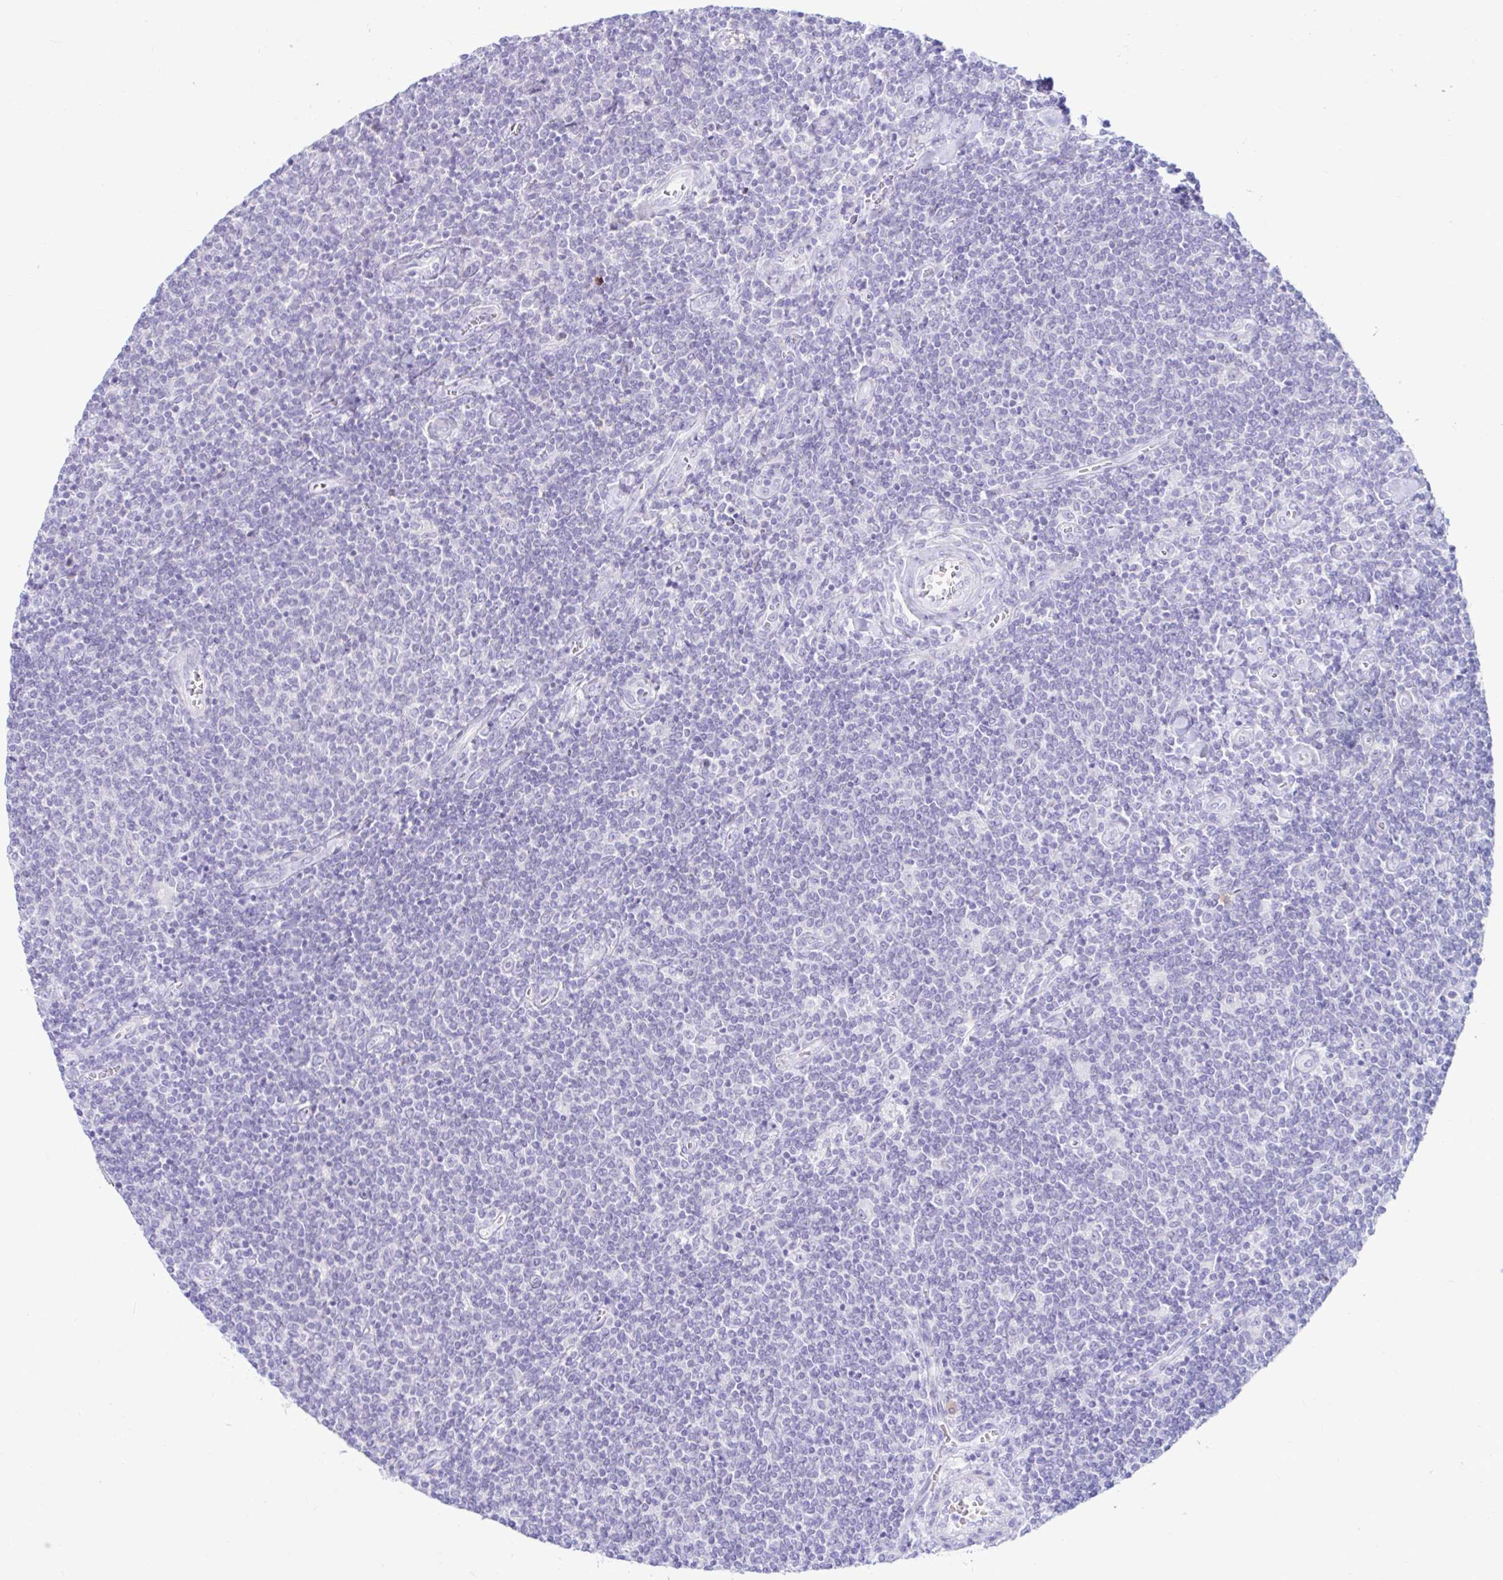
{"staining": {"intensity": "negative", "quantity": "none", "location": "none"}, "tissue": "lymphoma", "cell_type": "Tumor cells", "image_type": "cancer", "snomed": [{"axis": "morphology", "description": "Malignant lymphoma, non-Hodgkin's type, Low grade"}, {"axis": "topography", "description": "Lymph node"}], "caption": "DAB (3,3'-diaminobenzidine) immunohistochemical staining of human lymphoma displays no significant positivity in tumor cells. Nuclei are stained in blue.", "gene": "BEST1", "patient": {"sex": "male", "age": 52}}